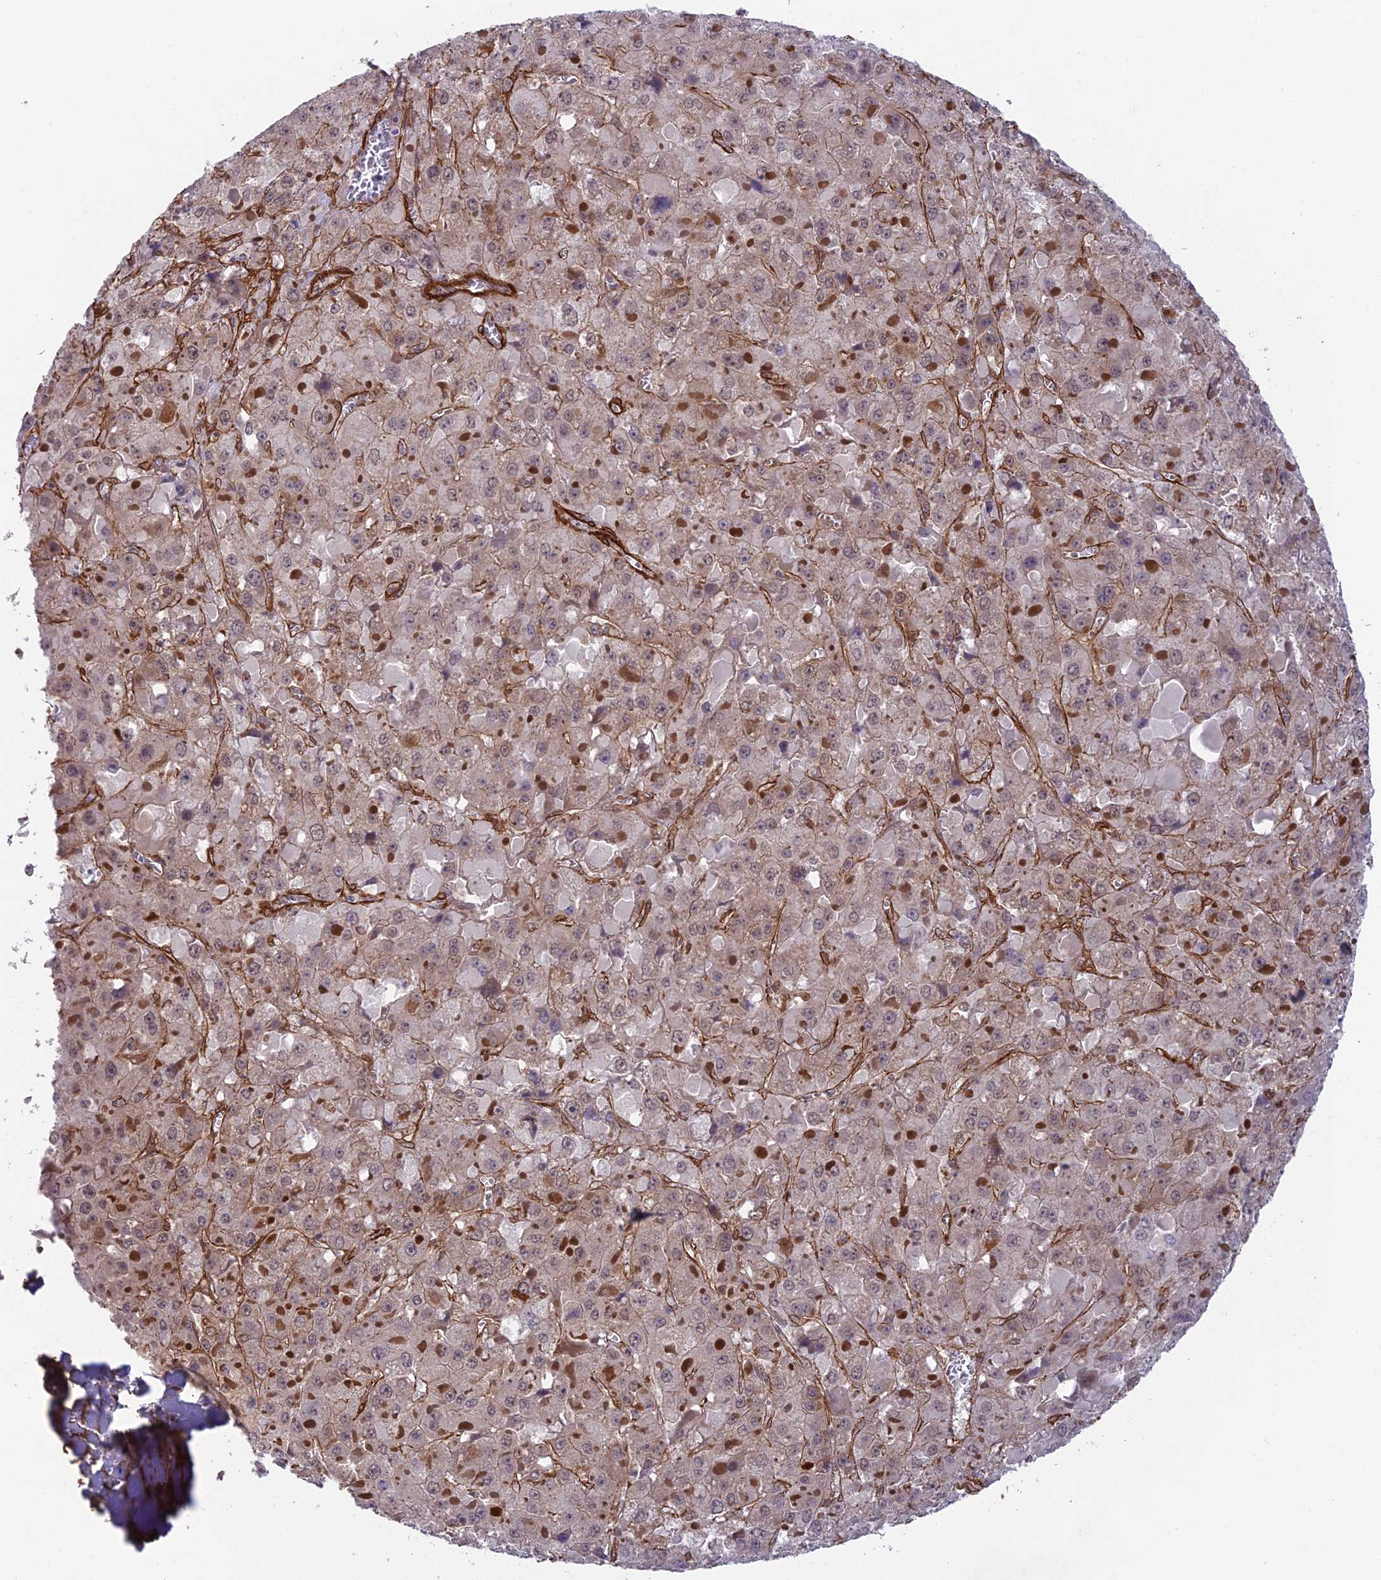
{"staining": {"intensity": "negative", "quantity": "none", "location": "none"}, "tissue": "liver cancer", "cell_type": "Tumor cells", "image_type": "cancer", "snomed": [{"axis": "morphology", "description": "Carcinoma, Hepatocellular, NOS"}, {"axis": "topography", "description": "Liver"}], "caption": "Immunohistochemistry of liver cancer (hepatocellular carcinoma) displays no positivity in tumor cells.", "gene": "TNS1", "patient": {"sex": "female", "age": 73}}